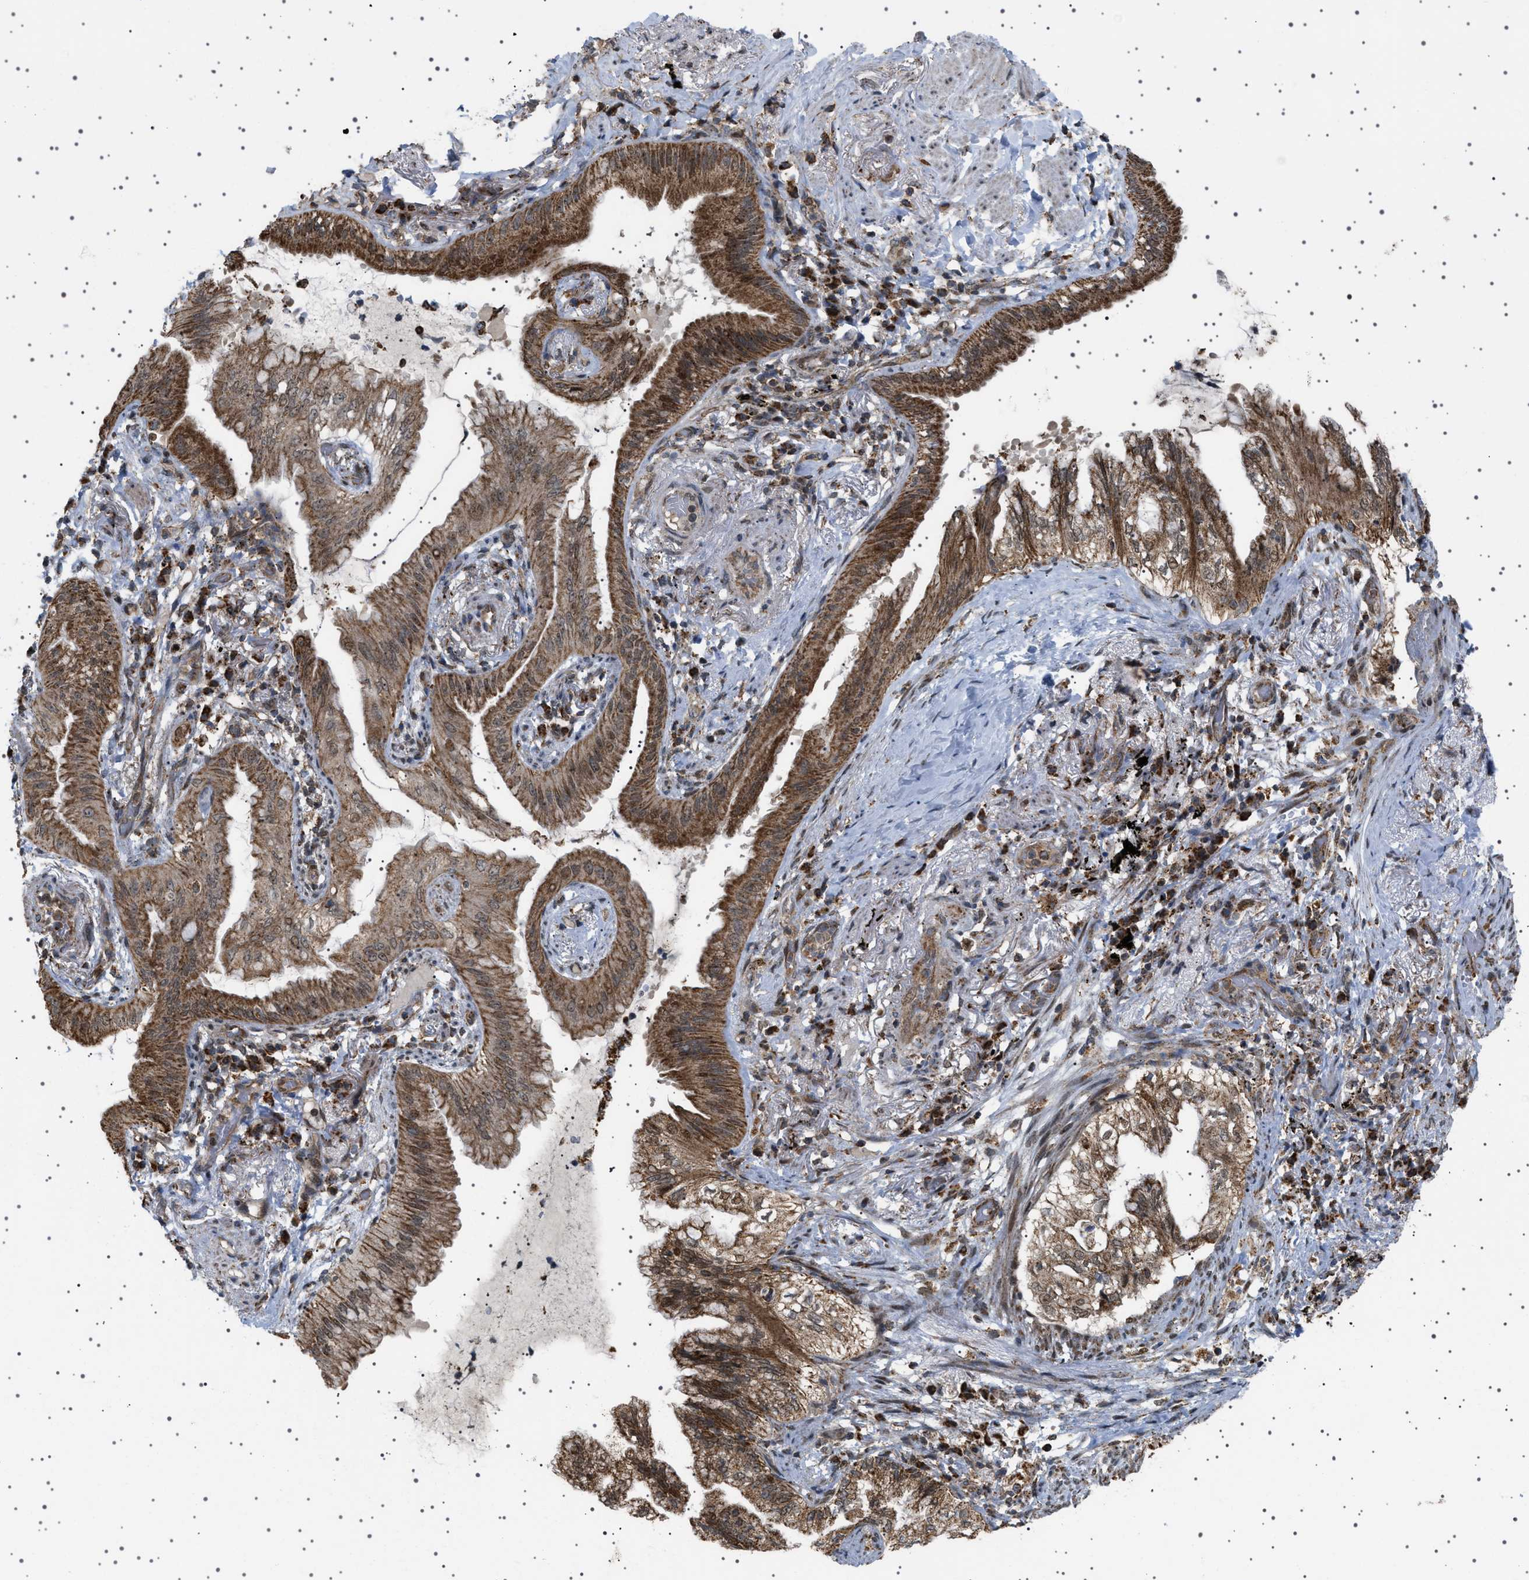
{"staining": {"intensity": "moderate", "quantity": ">75%", "location": "cytoplasmic/membranous"}, "tissue": "lung cancer", "cell_type": "Tumor cells", "image_type": "cancer", "snomed": [{"axis": "morphology", "description": "Normal tissue, NOS"}, {"axis": "morphology", "description": "Adenocarcinoma, NOS"}, {"axis": "topography", "description": "Bronchus"}, {"axis": "topography", "description": "Lung"}], "caption": "A high-resolution photomicrograph shows immunohistochemistry staining of lung adenocarcinoma, which shows moderate cytoplasmic/membranous staining in about >75% of tumor cells.", "gene": "MELK", "patient": {"sex": "female", "age": 70}}